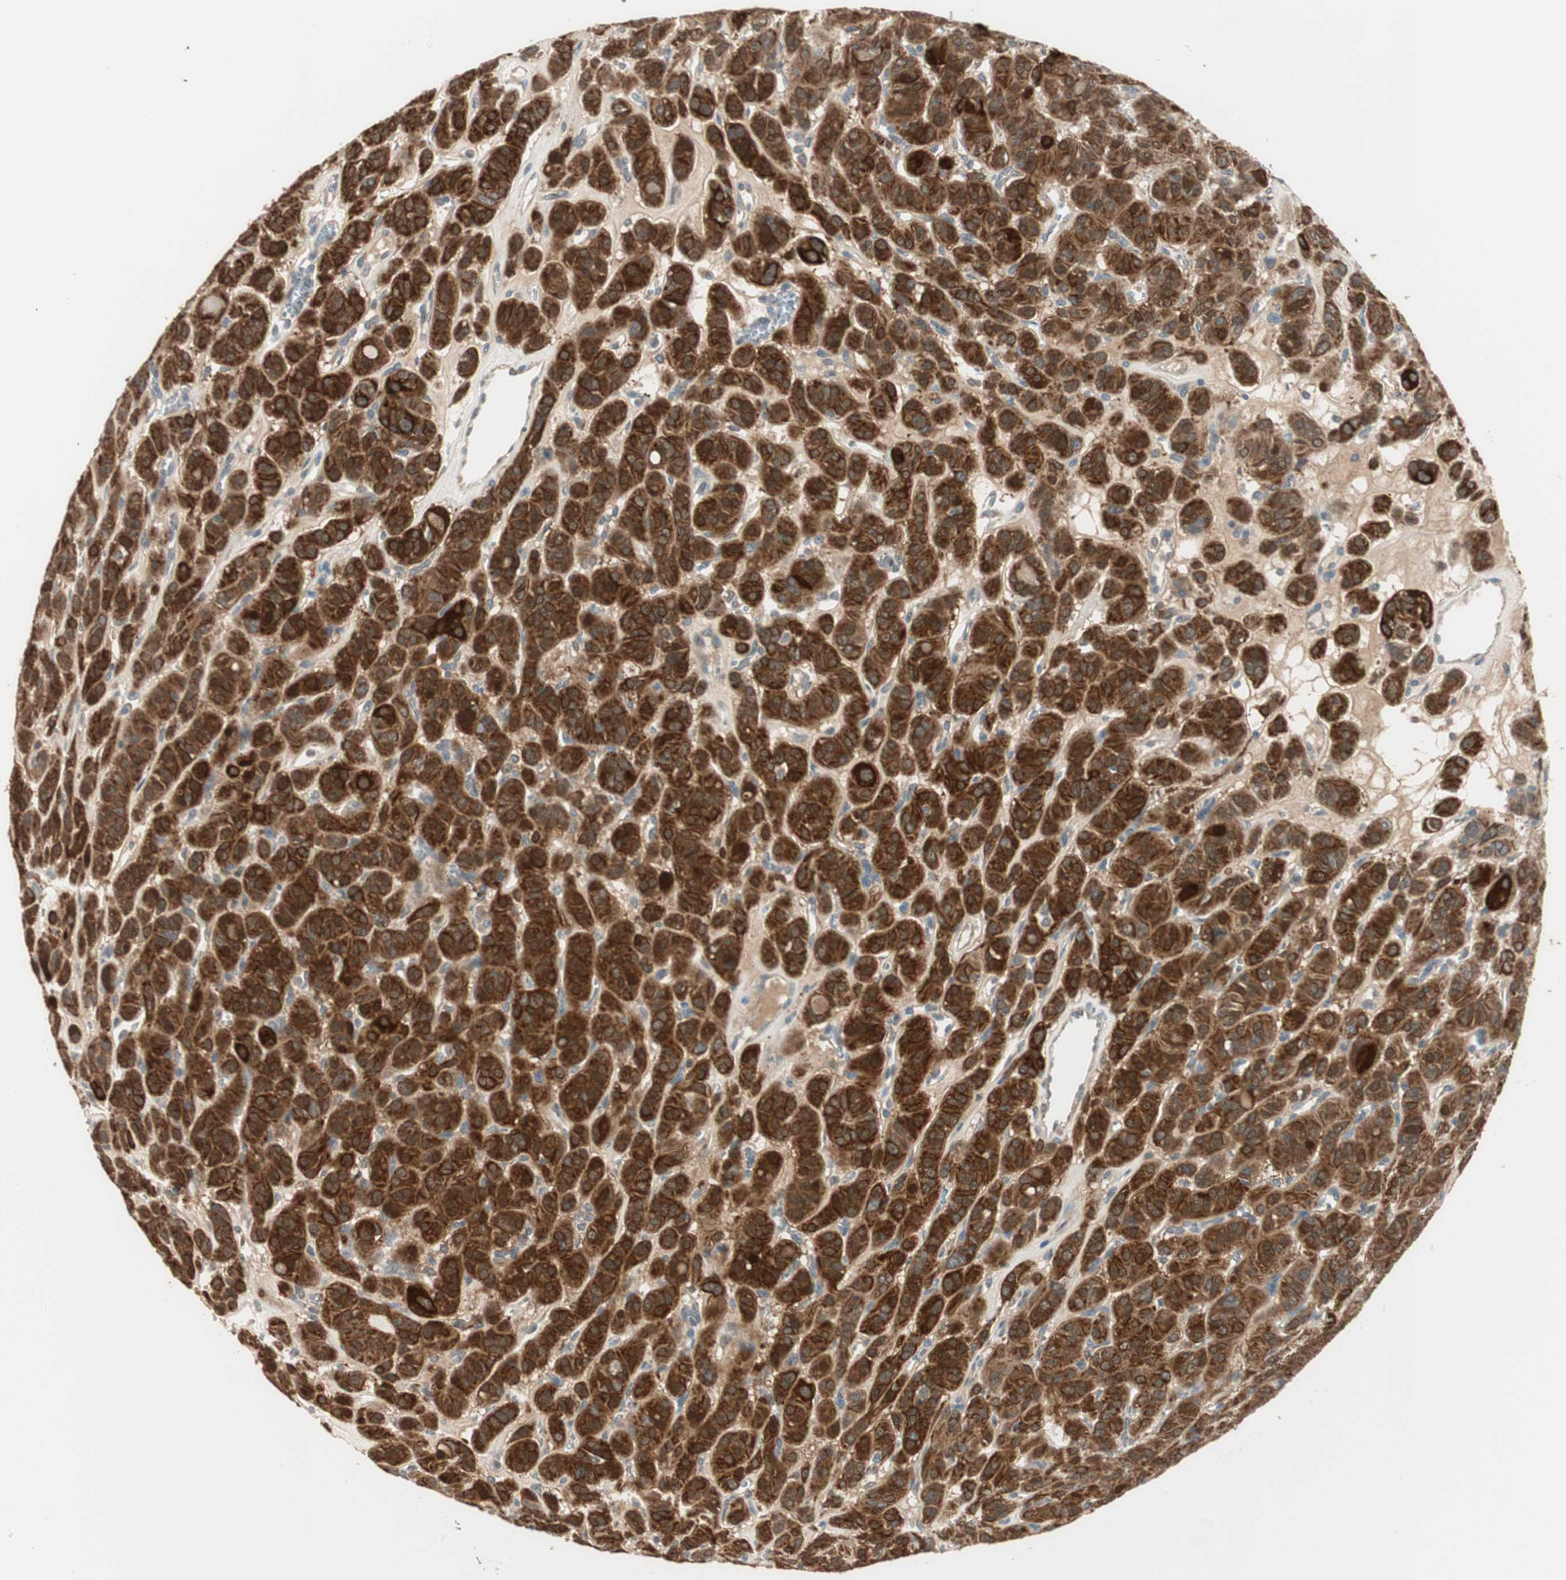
{"staining": {"intensity": "strong", "quantity": ">75%", "location": "cytoplasmic/membranous"}, "tissue": "thyroid cancer", "cell_type": "Tumor cells", "image_type": "cancer", "snomed": [{"axis": "morphology", "description": "Follicular adenoma carcinoma, NOS"}, {"axis": "topography", "description": "Thyroid gland"}], "caption": "Brown immunohistochemical staining in thyroid cancer (follicular adenoma carcinoma) exhibits strong cytoplasmic/membranous staining in about >75% of tumor cells.", "gene": "TRIM21", "patient": {"sex": "female", "age": 71}}